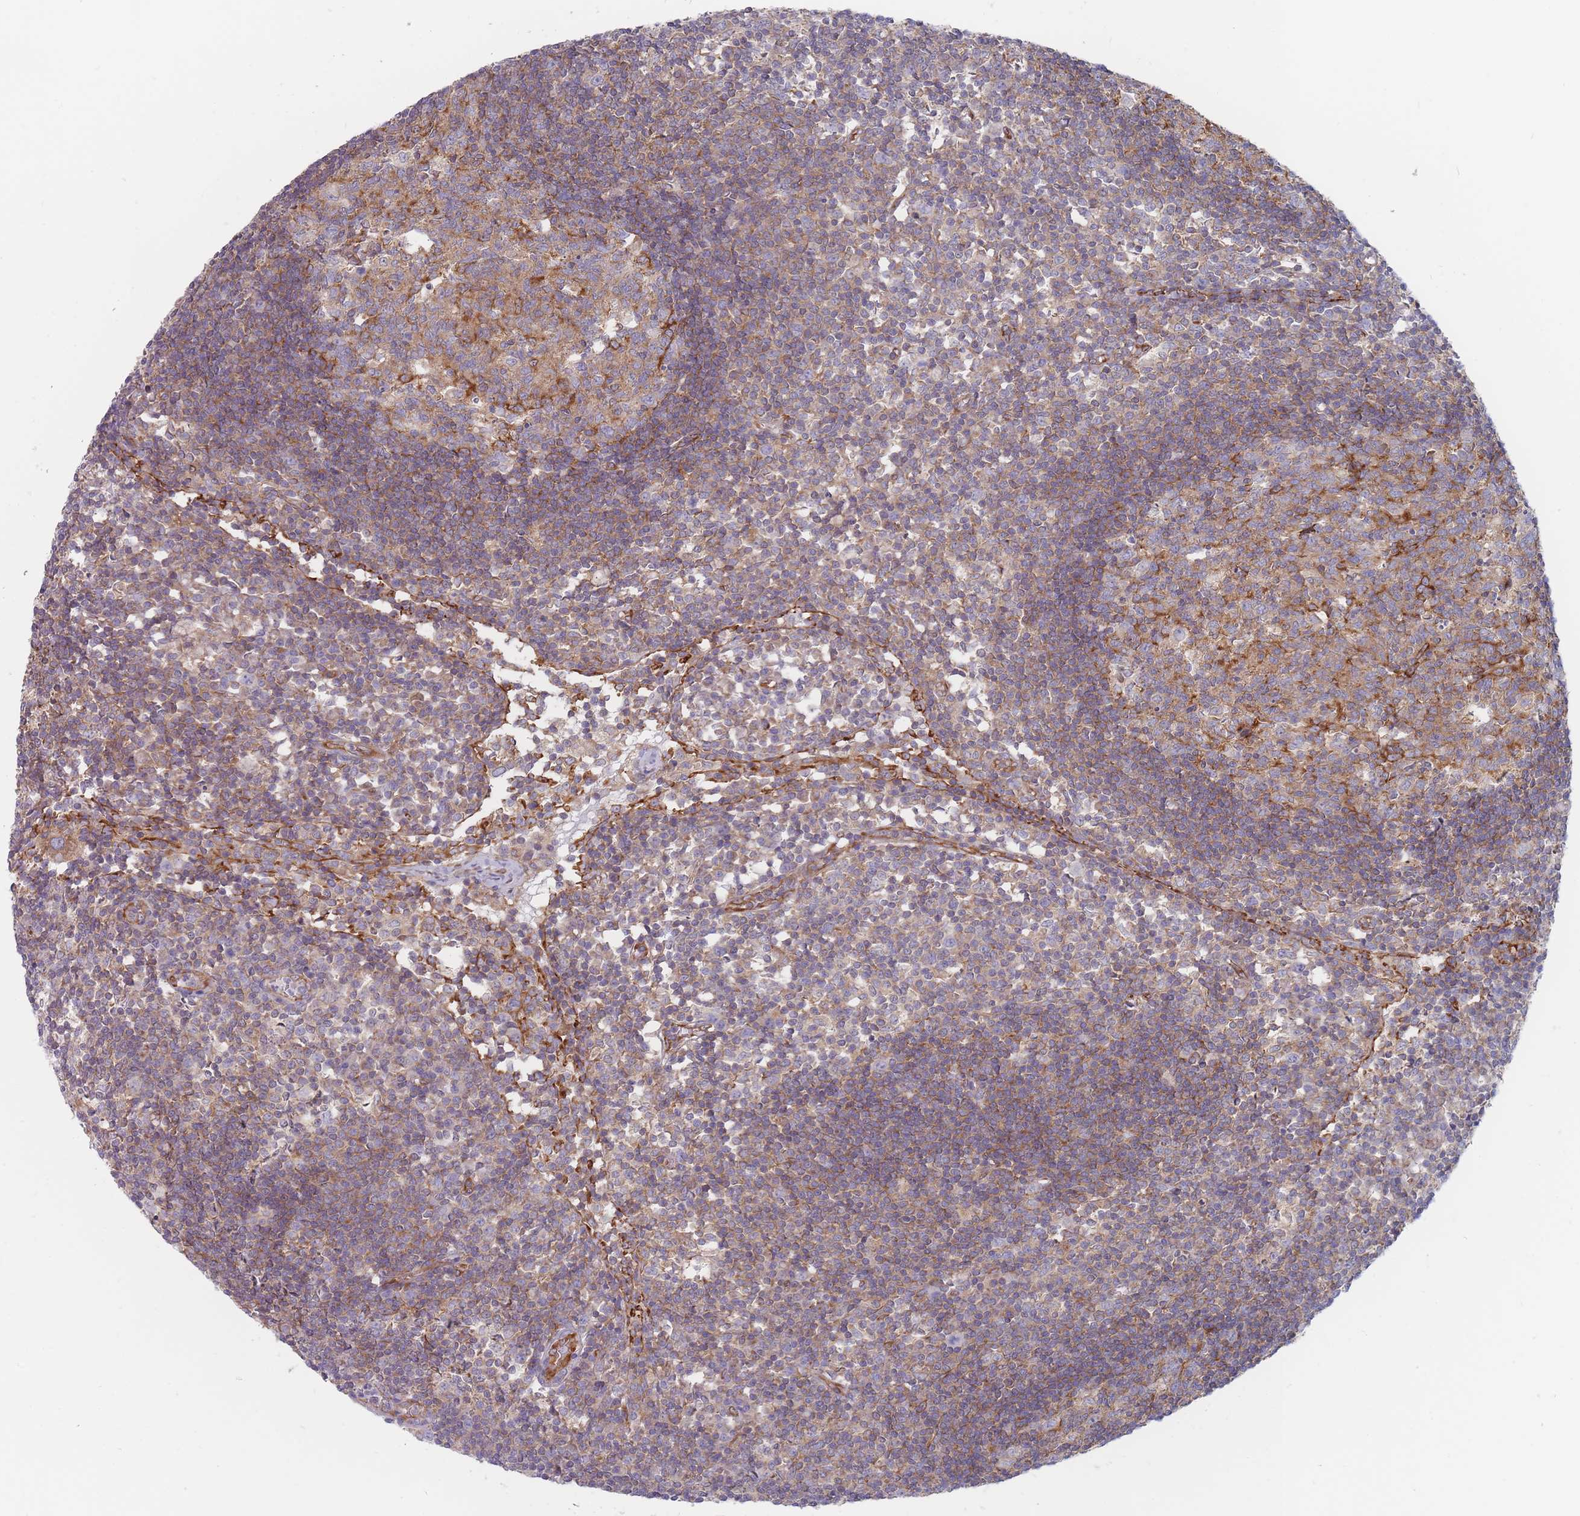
{"staining": {"intensity": "moderate", "quantity": ">75%", "location": "cytoplasmic/membranous"}, "tissue": "lymph node", "cell_type": "Germinal center cells", "image_type": "normal", "snomed": [{"axis": "morphology", "description": "Normal tissue, NOS"}, {"axis": "topography", "description": "Lymph node"}], "caption": "DAB (3,3'-diaminobenzidine) immunohistochemical staining of benign human lymph node reveals moderate cytoplasmic/membranous protein staining in approximately >75% of germinal center cells.", "gene": "MAP1S", "patient": {"sex": "female", "age": 55}}